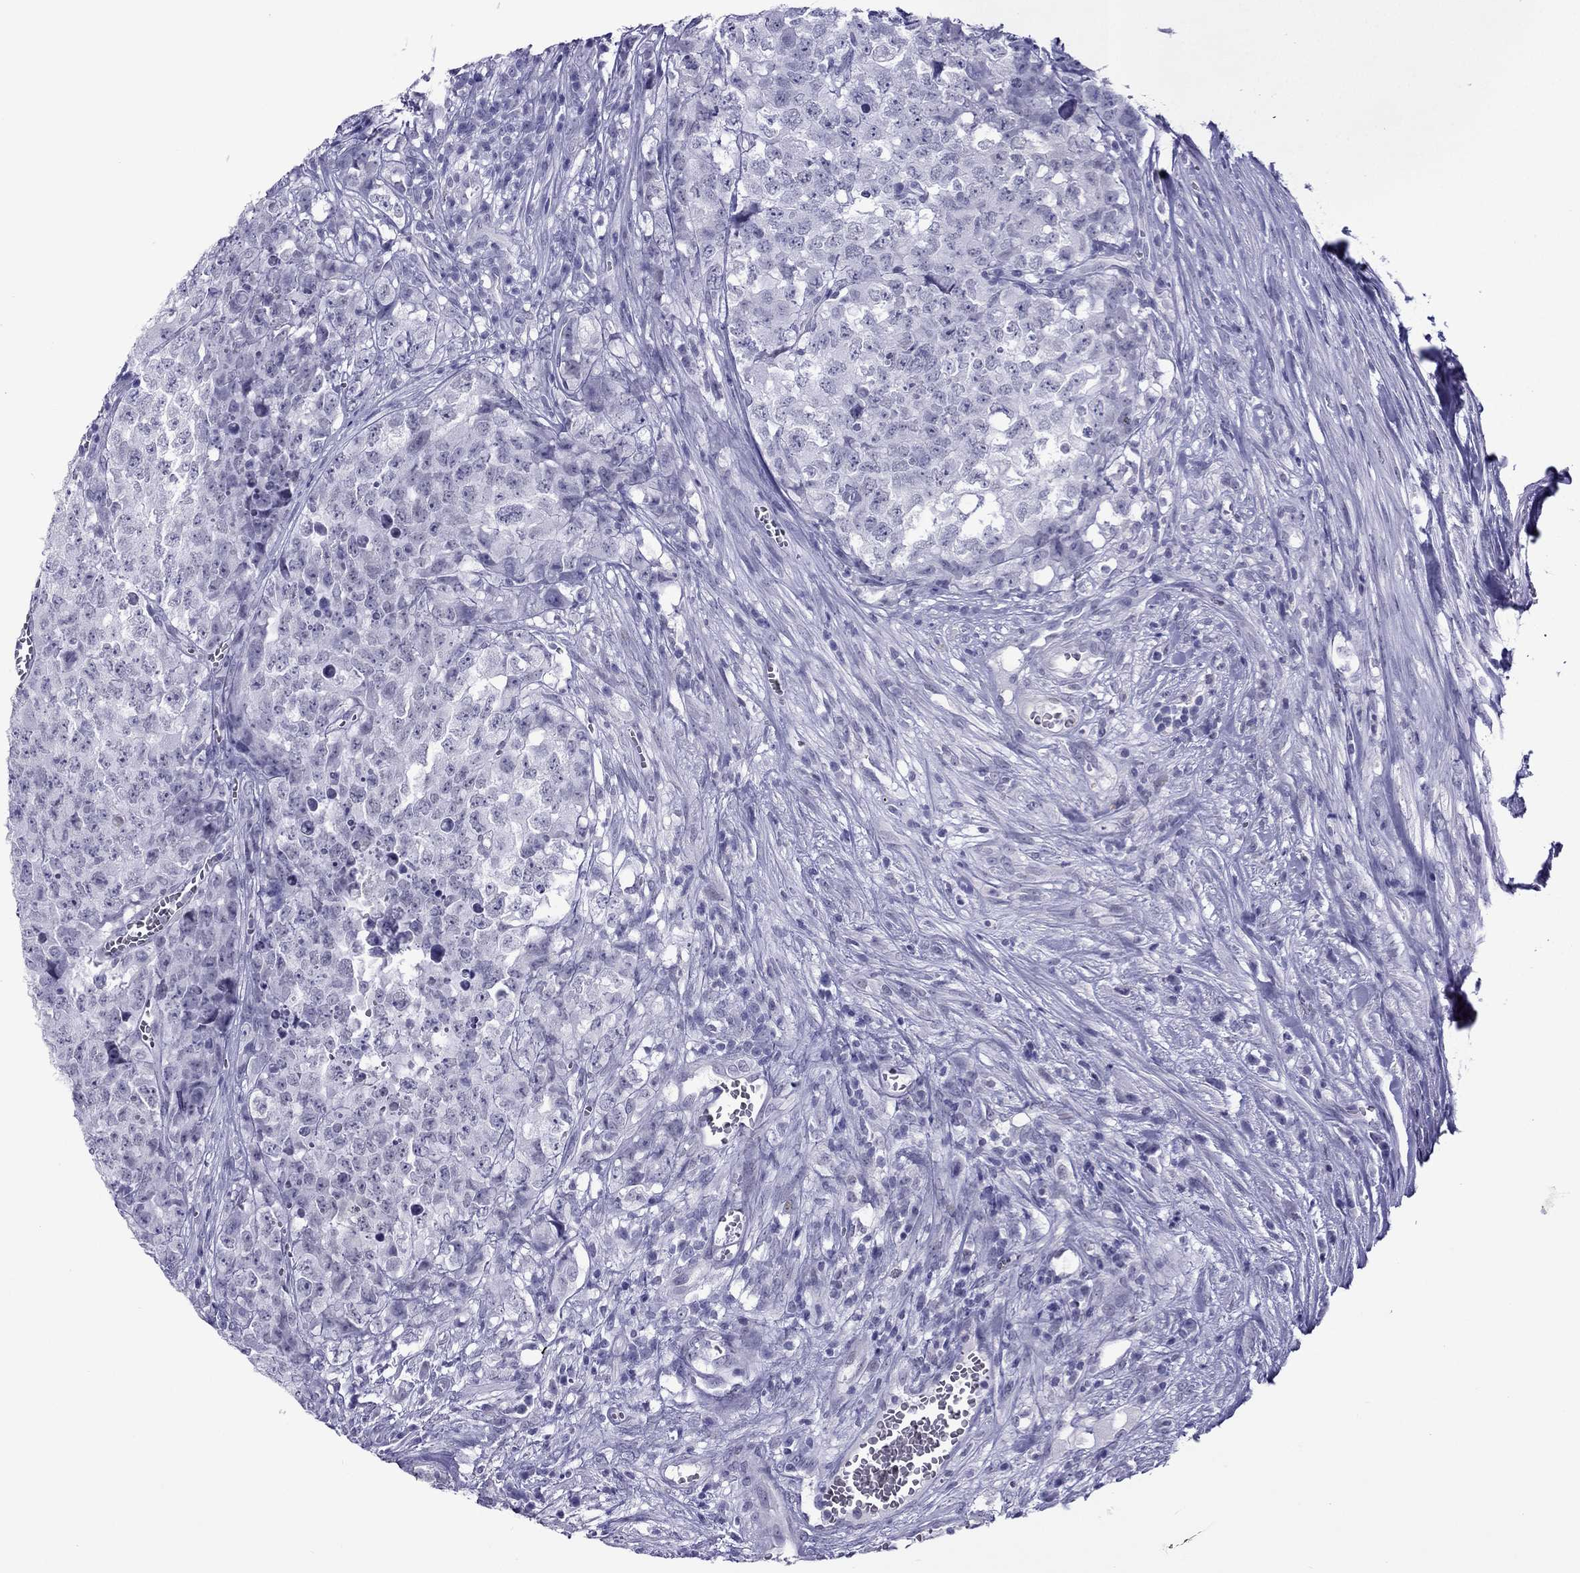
{"staining": {"intensity": "negative", "quantity": "none", "location": "none"}, "tissue": "testis cancer", "cell_type": "Tumor cells", "image_type": "cancer", "snomed": [{"axis": "morphology", "description": "Carcinoma, Embryonal, NOS"}, {"axis": "topography", "description": "Testis"}], "caption": "Immunohistochemistry image of neoplastic tissue: human testis embryonal carcinoma stained with DAB displays no significant protein staining in tumor cells.", "gene": "MYLK3", "patient": {"sex": "male", "age": 23}}